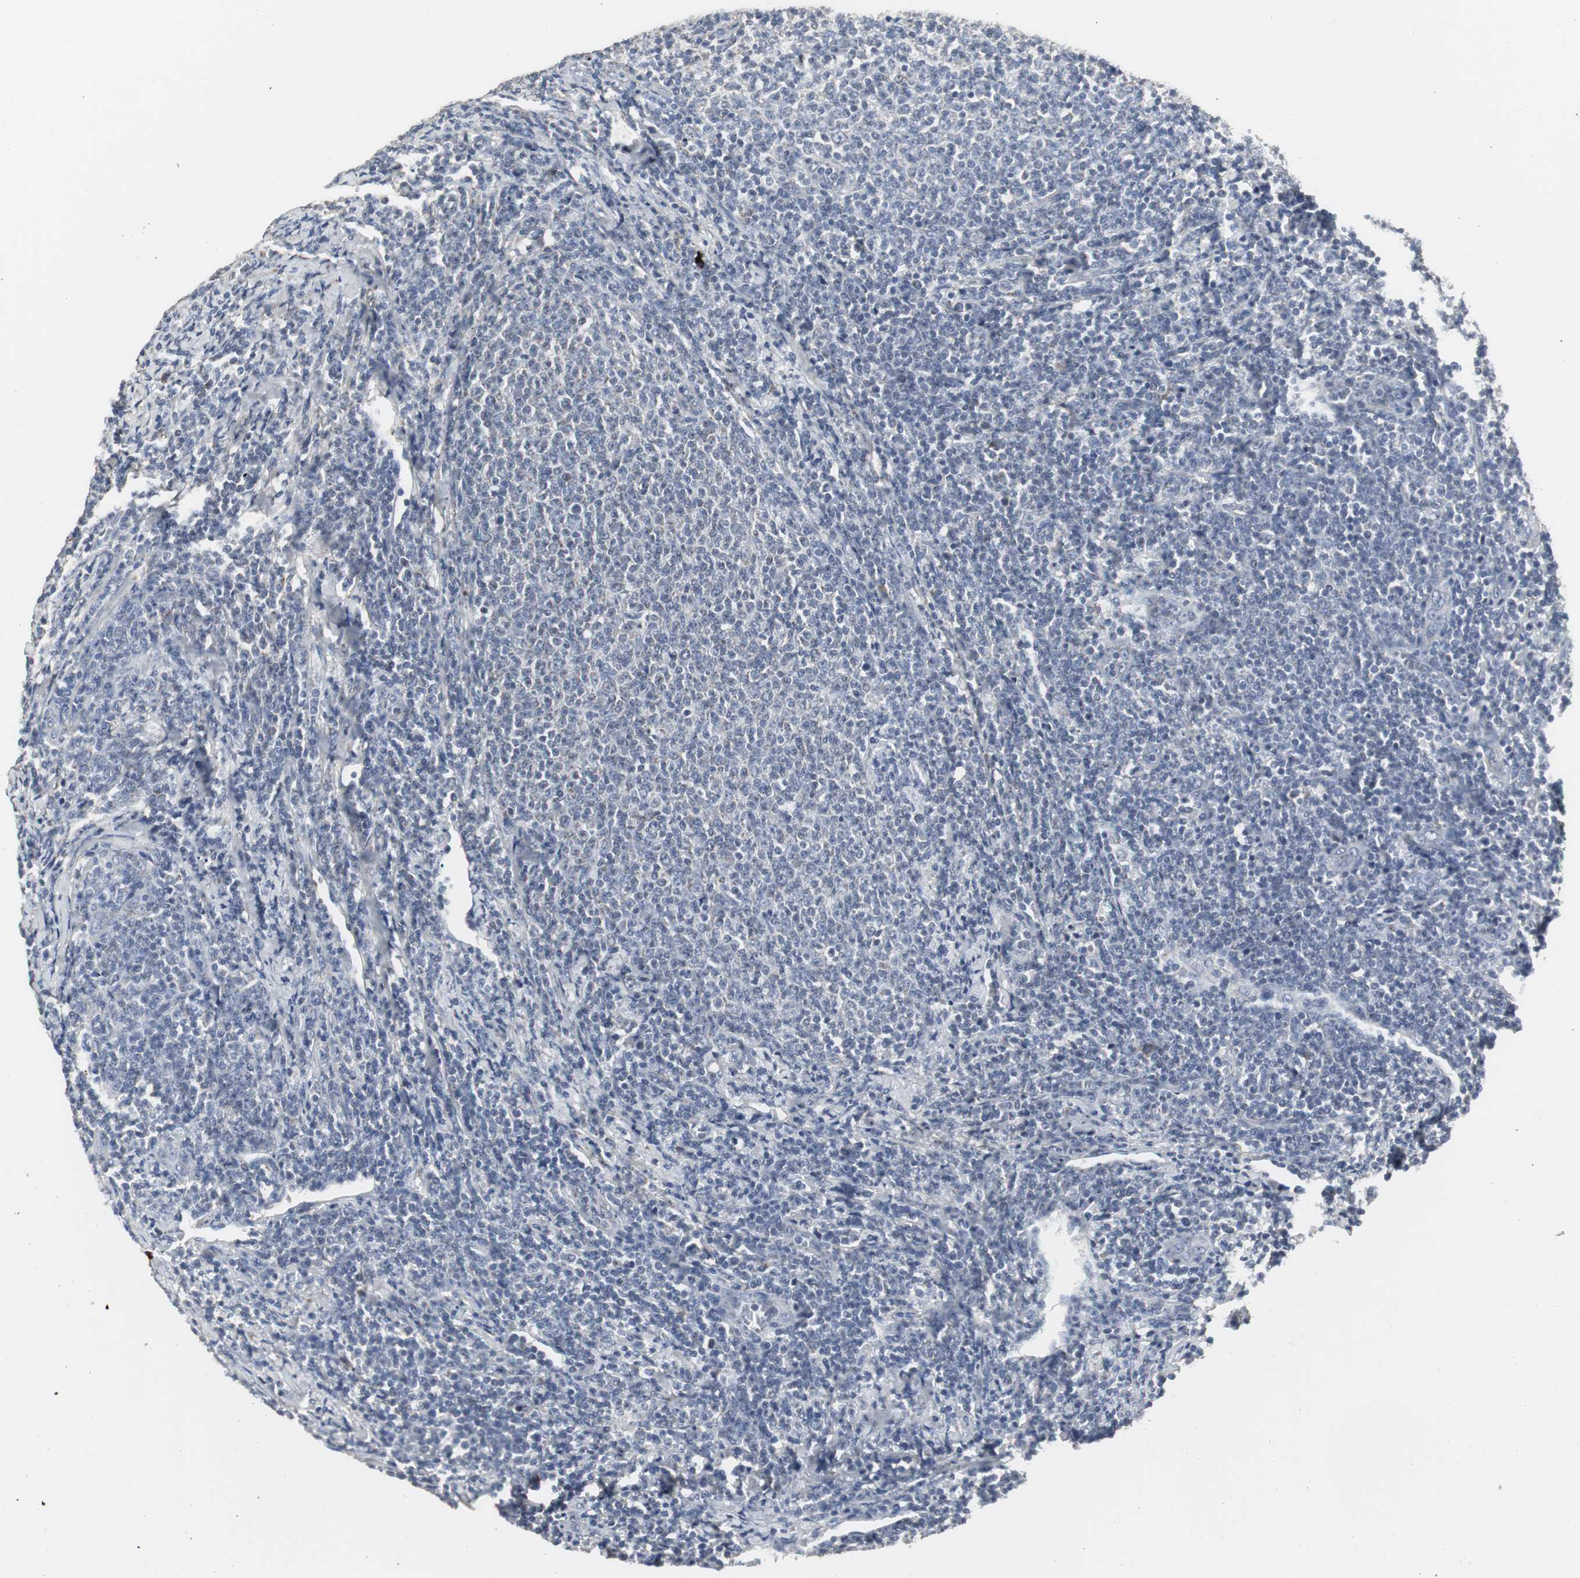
{"staining": {"intensity": "negative", "quantity": "none", "location": "none"}, "tissue": "lymphoma", "cell_type": "Tumor cells", "image_type": "cancer", "snomed": [{"axis": "morphology", "description": "Malignant lymphoma, non-Hodgkin's type, Low grade"}, {"axis": "topography", "description": "Lymph node"}], "caption": "A photomicrograph of lymphoma stained for a protein exhibits no brown staining in tumor cells.", "gene": "ACAA1", "patient": {"sex": "male", "age": 66}}